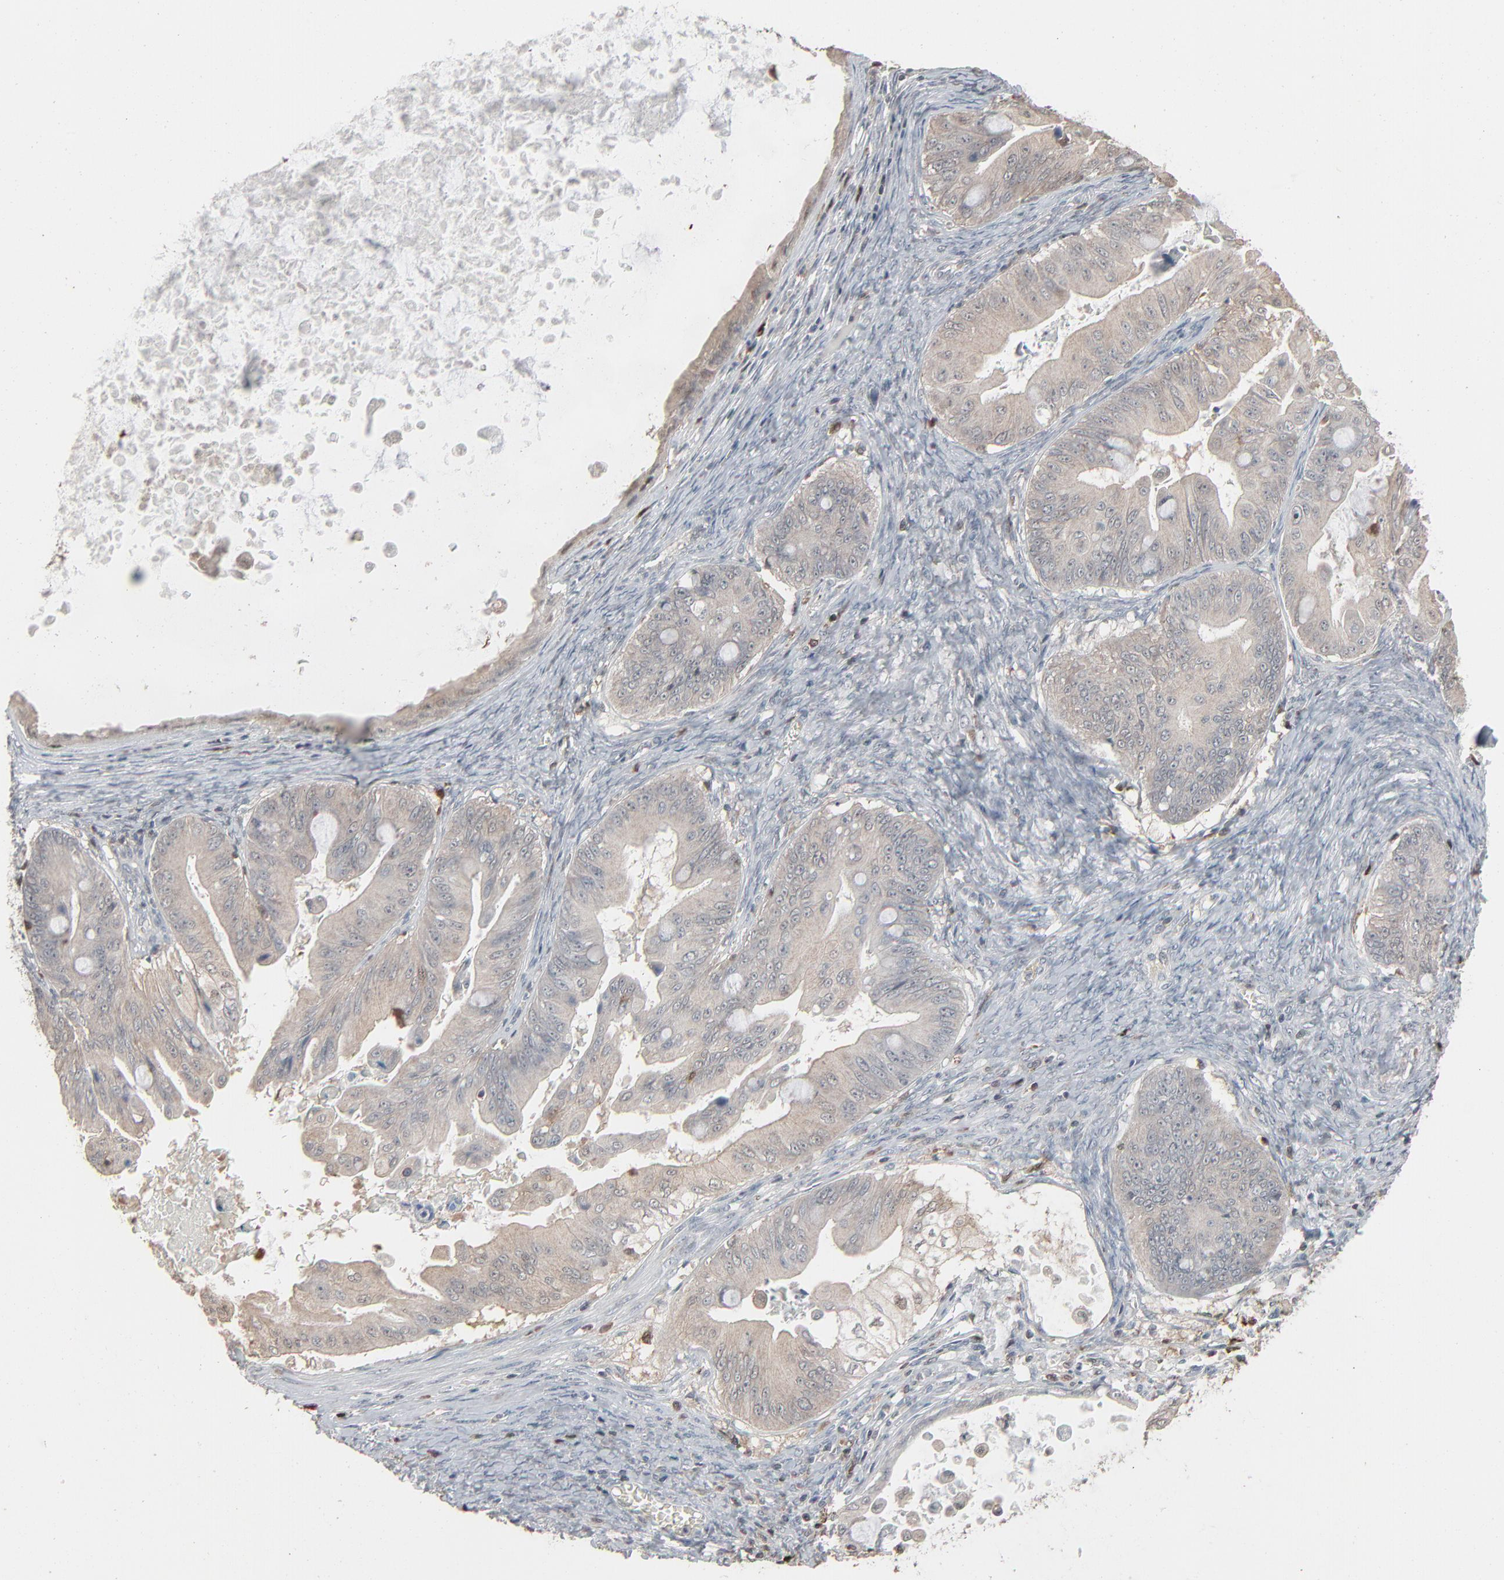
{"staining": {"intensity": "weak", "quantity": ">75%", "location": "cytoplasmic/membranous"}, "tissue": "ovarian cancer", "cell_type": "Tumor cells", "image_type": "cancer", "snomed": [{"axis": "morphology", "description": "Cystadenocarcinoma, mucinous, NOS"}, {"axis": "topography", "description": "Ovary"}], "caption": "There is low levels of weak cytoplasmic/membranous expression in tumor cells of ovarian cancer, as demonstrated by immunohistochemical staining (brown color).", "gene": "DOCK8", "patient": {"sex": "female", "age": 37}}